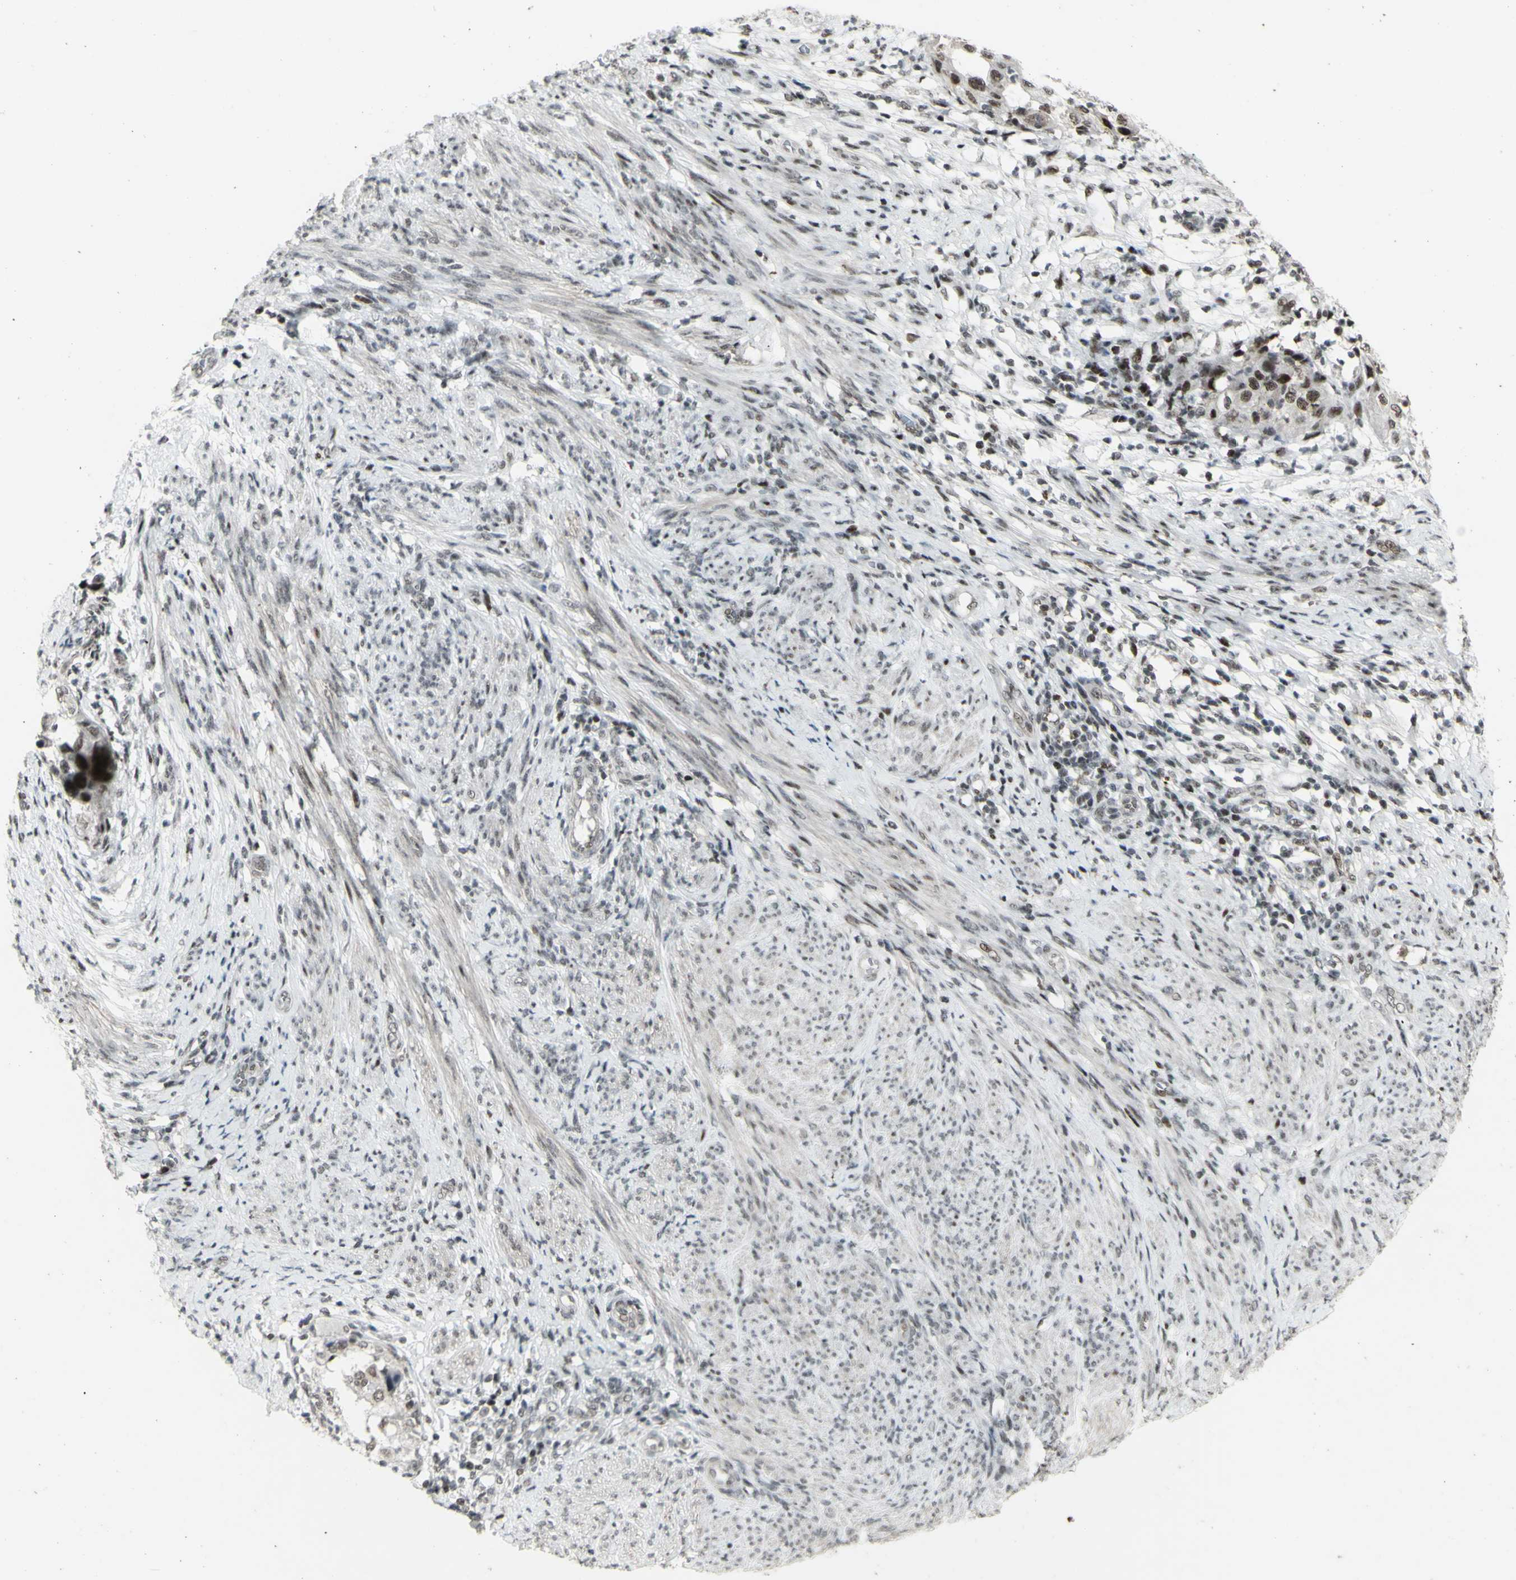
{"staining": {"intensity": "weak", "quantity": "25%-75%", "location": "nuclear"}, "tissue": "endometrial cancer", "cell_type": "Tumor cells", "image_type": "cancer", "snomed": [{"axis": "morphology", "description": "Adenocarcinoma, NOS"}, {"axis": "topography", "description": "Endometrium"}], "caption": "This is a micrograph of IHC staining of endometrial adenocarcinoma, which shows weak expression in the nuclear of tumor cells.", "gene": "SUPT6H", "patient": {"sex": "female", "age": 85}}